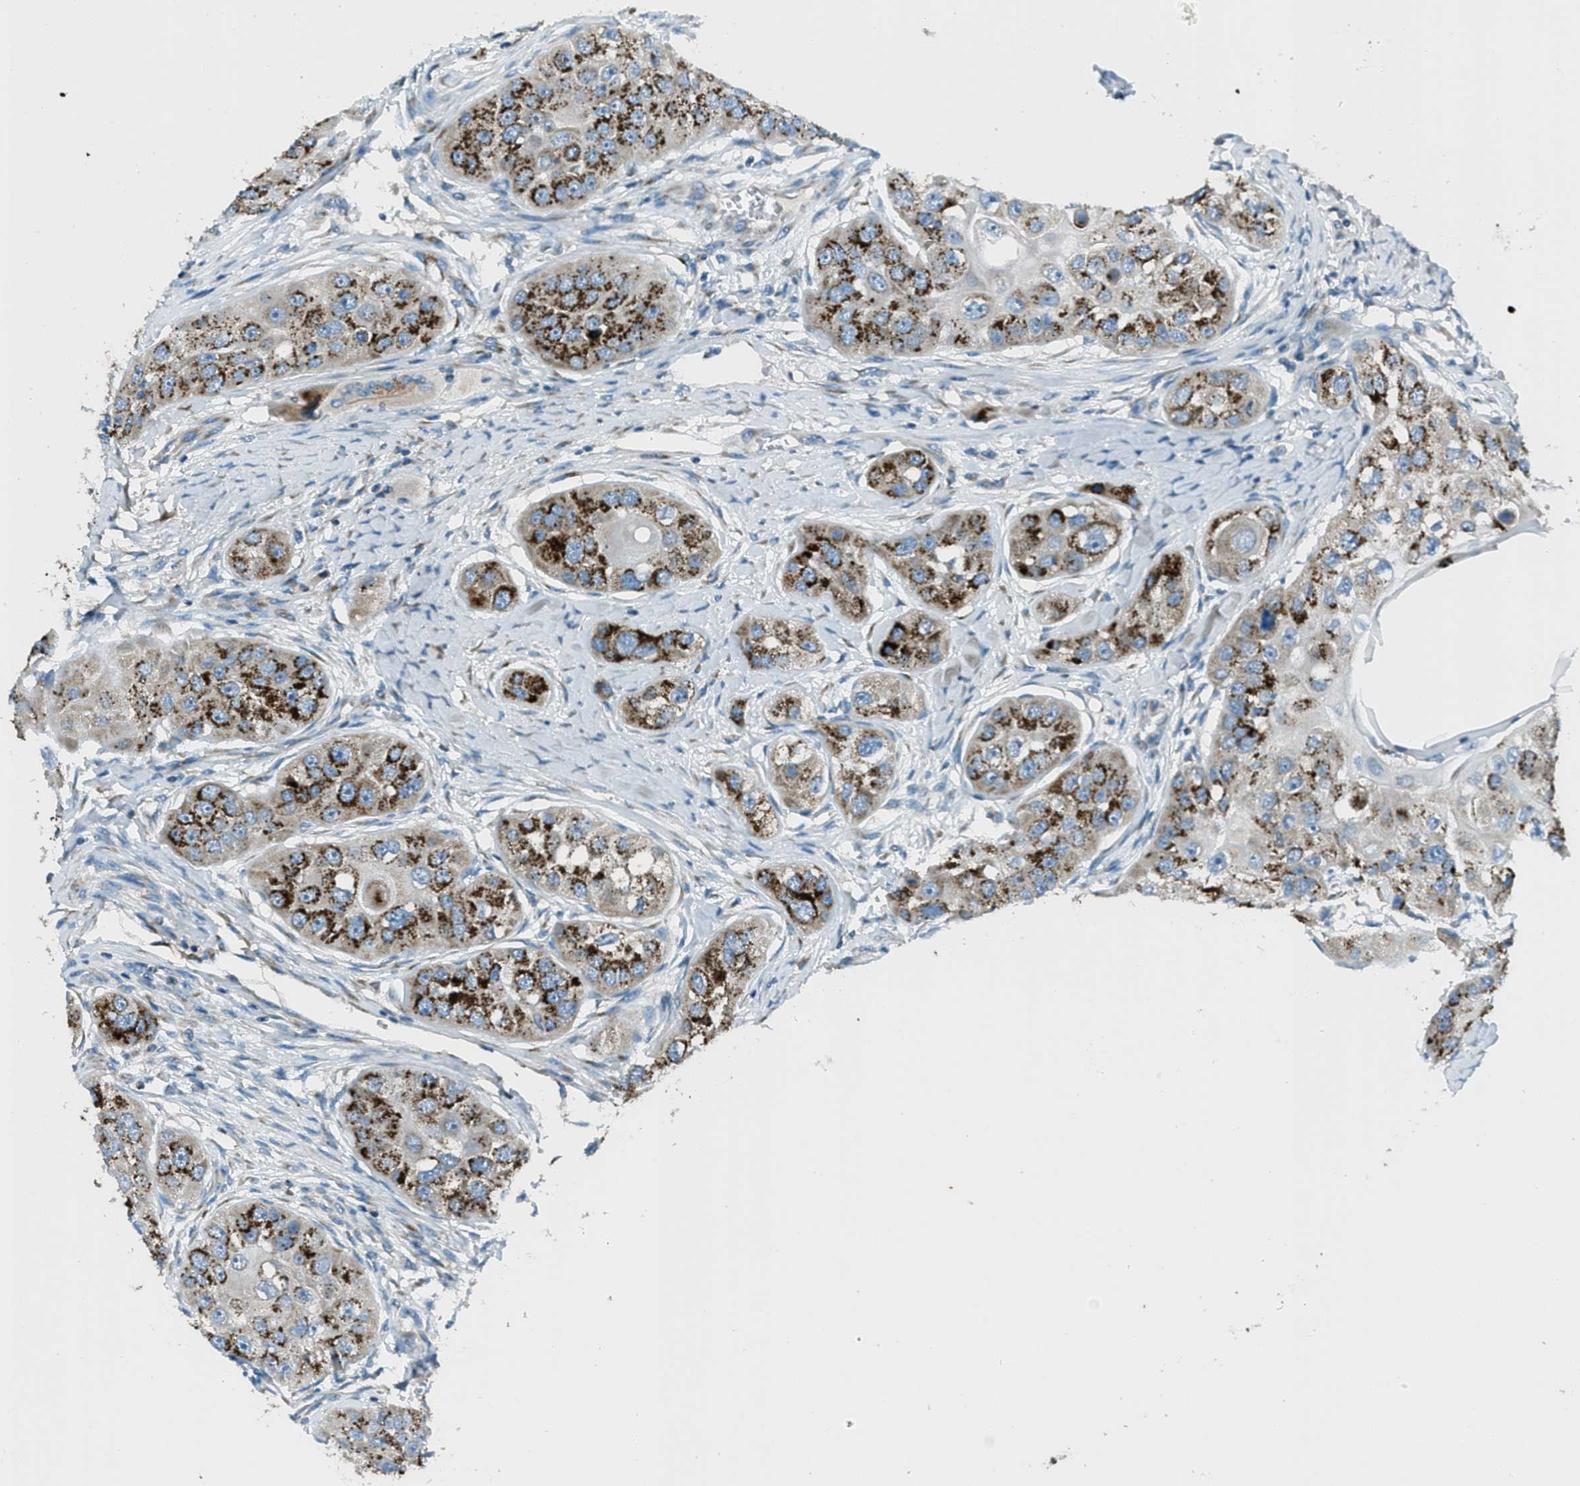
{"staining": {"intensity": "strong", "quantity": ">75%", "location": "cytoplasmic/membranous"}, "tissue": "head and neck cancer", "cell_type": "Tumor cells", "image_type": "cancer", "snomed": [{"axis": "morphology", "description": "Normal tissue, NOS"}, {"axis": "morphology", "description": "Squamous cell carcinoma, NOS"}, {"axis": "topography", "description": "Skeletal muscle"}, {"axis": "topography", "description": "Head-Neck"}], "caption": "Immunohistochemical staining of human head and neck cancer (squamous cell carcinoma) shows high levels of strong cytoplasmic/membranous protein expression in about >75% of tumor cells.", "gene": "BCKDK", "patient": {"sex": "male", "age": 51}}